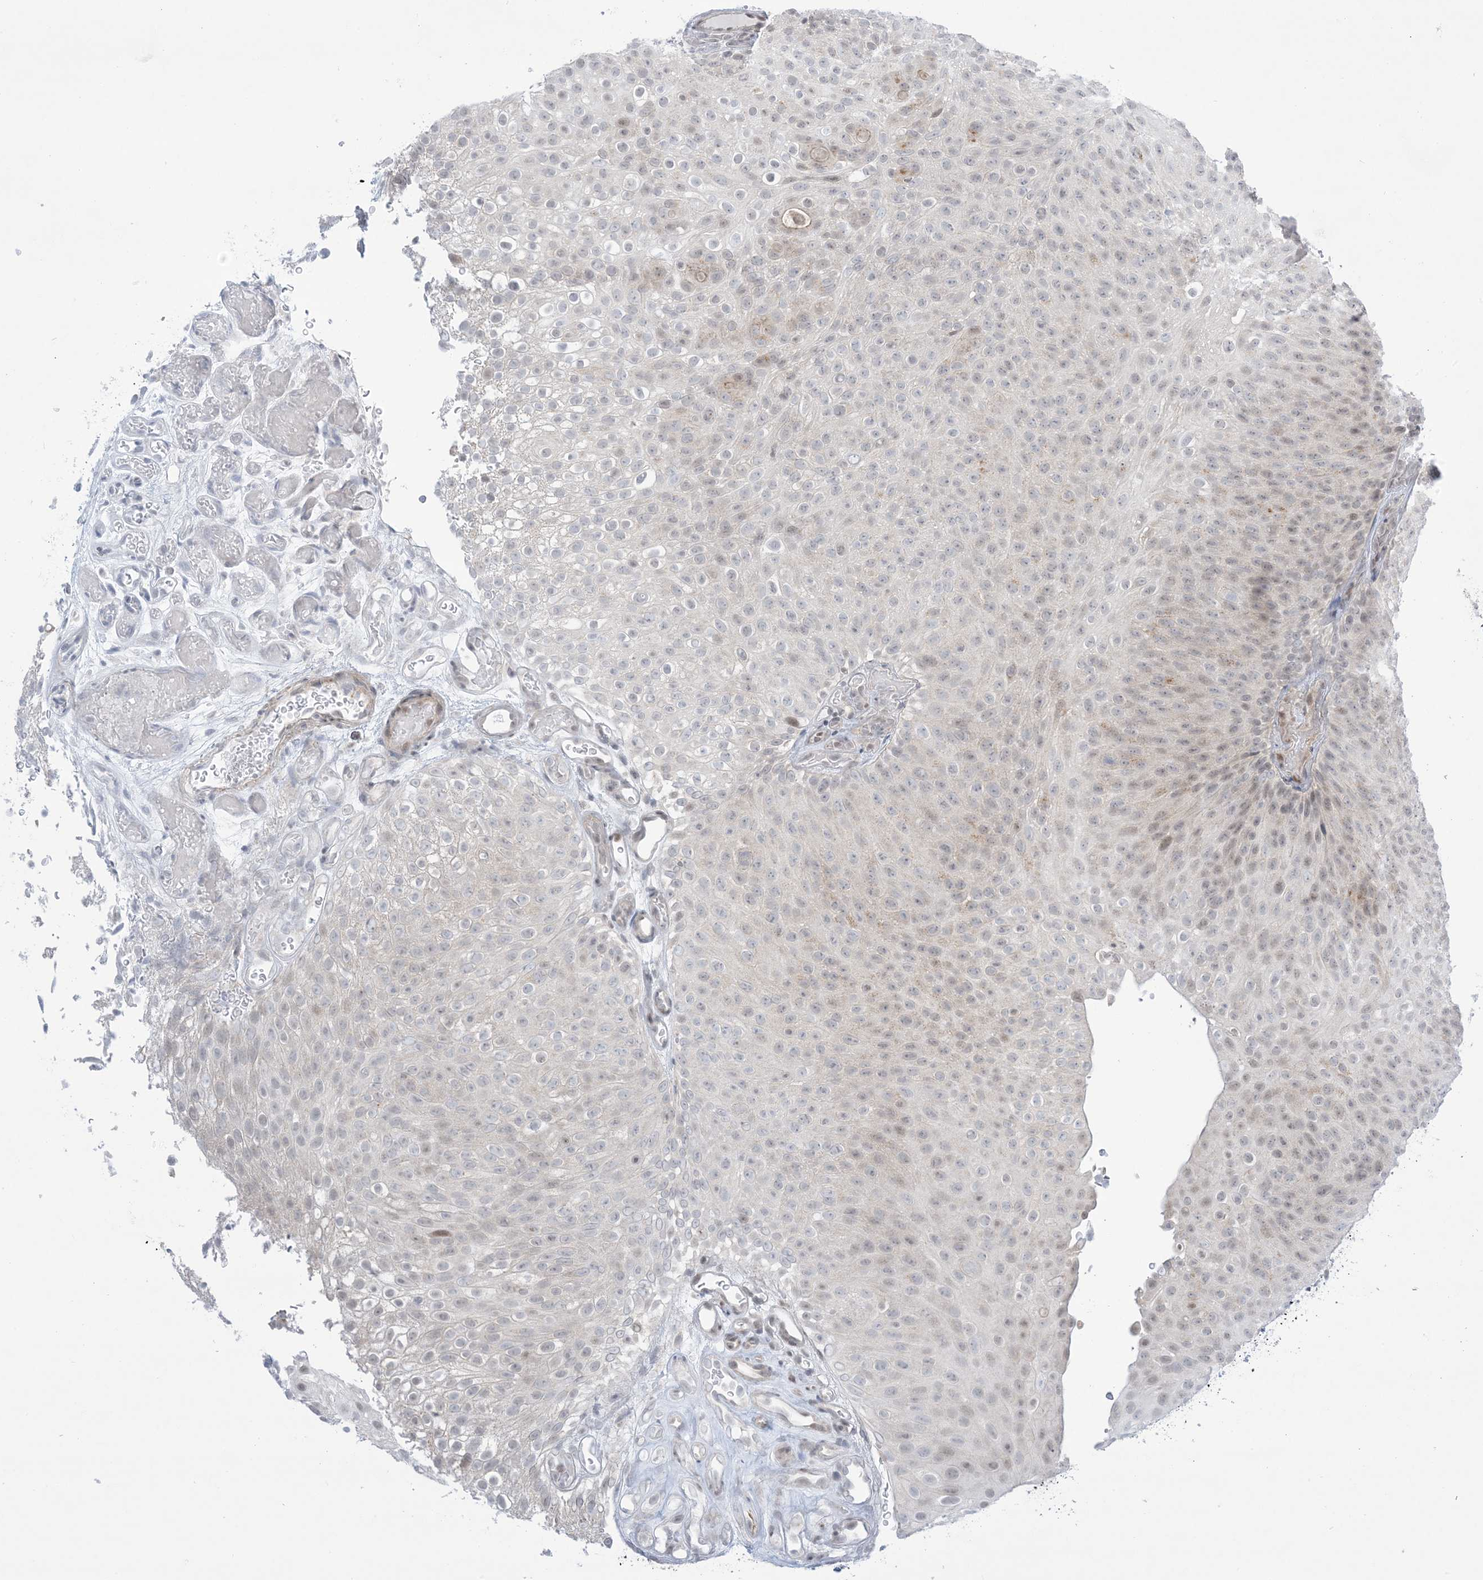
{"staining": {"intensity": "negative", "quantity": "none", "location": "none"}, "tissue": "urothelial cancer", "cell_type": "Tumor cells", "image_type": "cancer", "snomed": [{"axis": "morphology", "description": "Urothelial carcinoma, Low grade"}, {"axis": "topography", "description": "Urinary bladder"}], "caption": "IHC histopathology image of urothelial carcinoma (low-grade) stained for a protein (brown), which shows no staining in tumor cells.", "gene": "TFPT", "patient": {"sex": "male", "age": 78}}